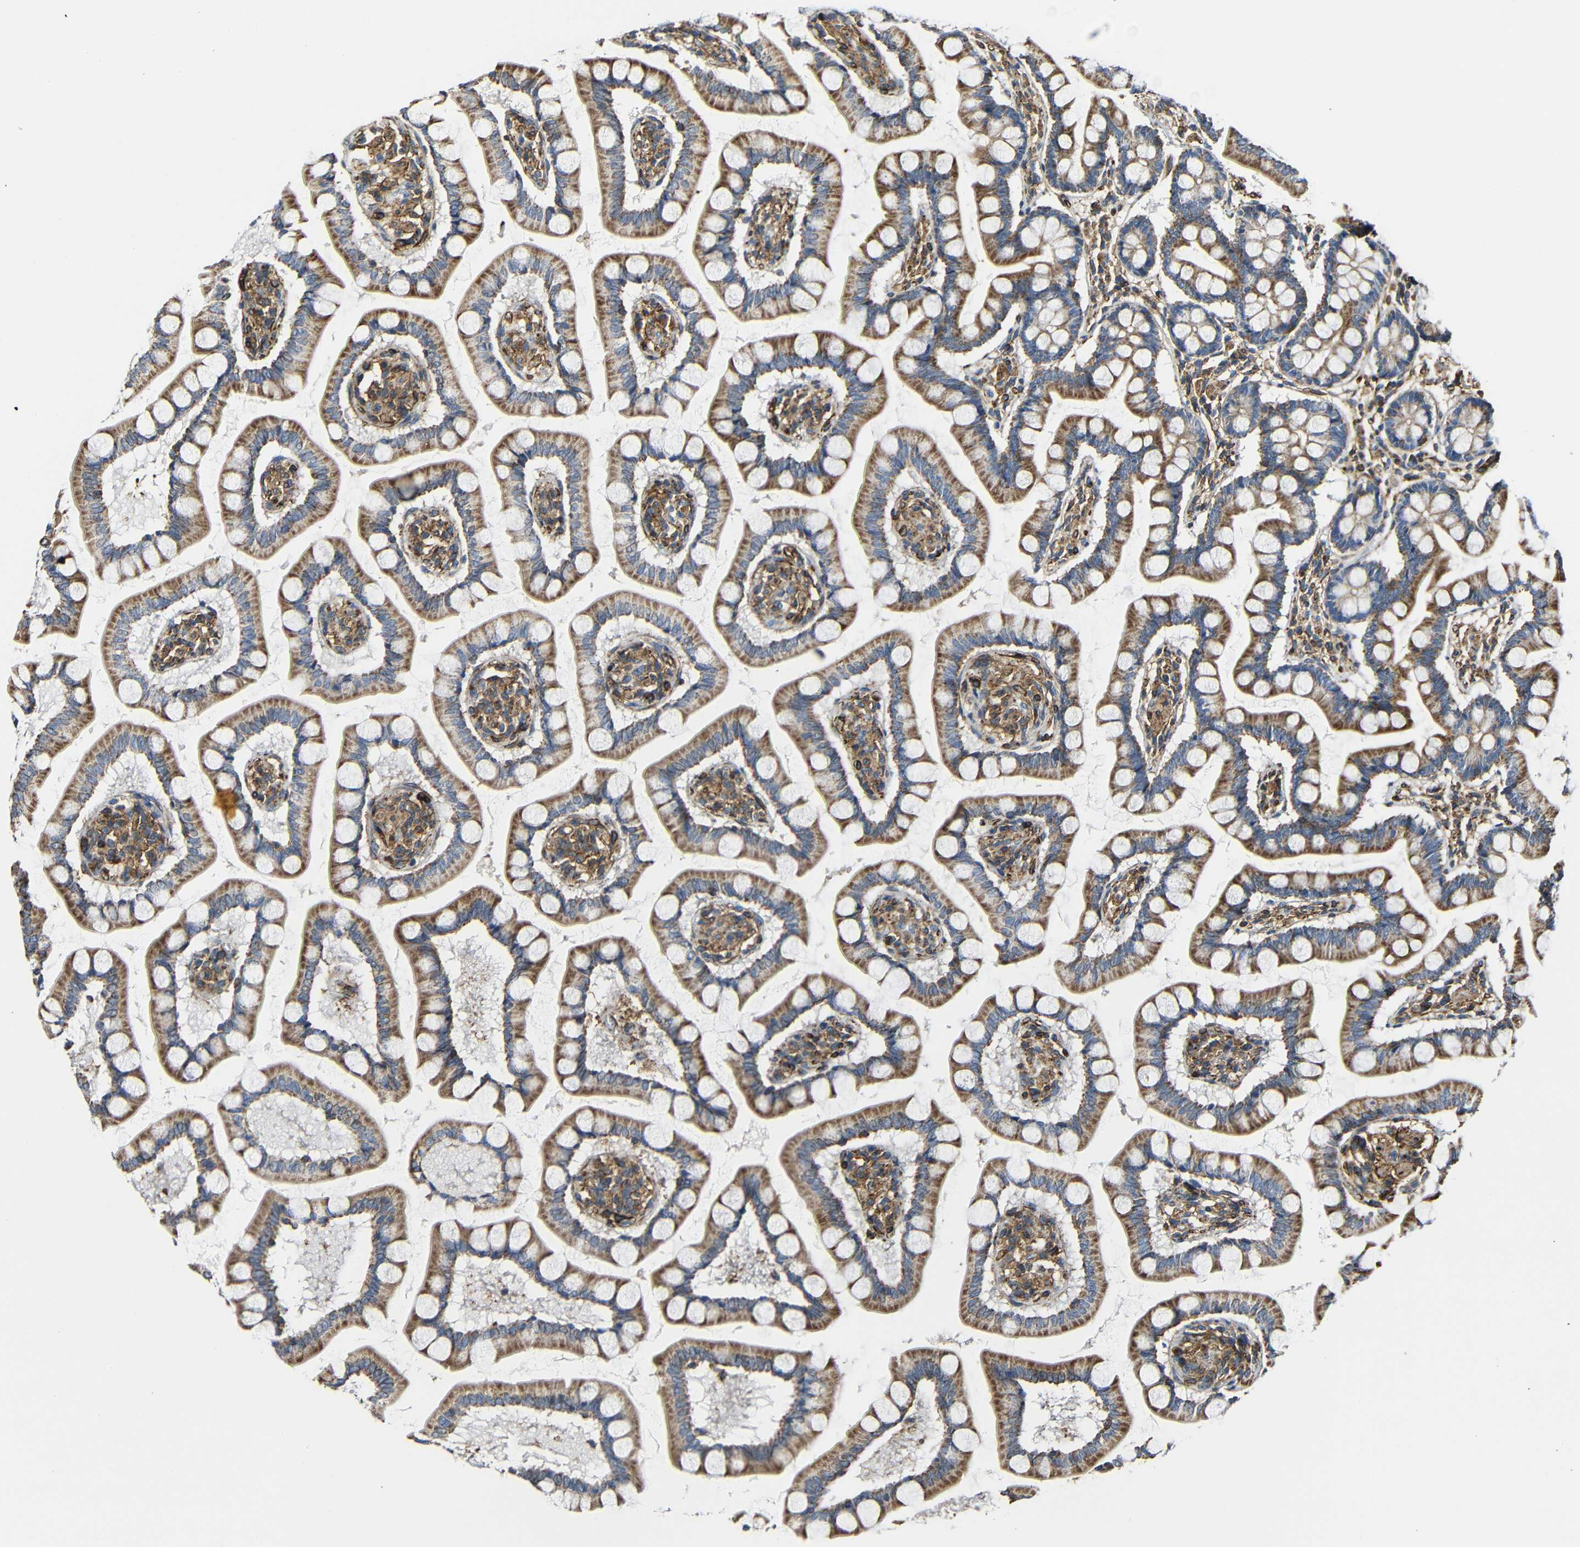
{"staining": {"intensity": "moderate", "quantity": ">75%", "location": "cytoplasmic/membranous"}, "tissue": "small intestine", "cell_type": "Glandular cells", "image_type": "normal", "snomed": [{"axis": "morphology", "description": "Normal tissue, NOS"}, {"axis": "topography", "description": "Small intestine"}], "caption": "Human small intestine stained for a protein (brown) reveals moderate cytoplasmic/membranous positive positivity in approximately >75% of glandular cells.", "gene": "IGSF10", "patient": {"sex": "male", "age": 41}}